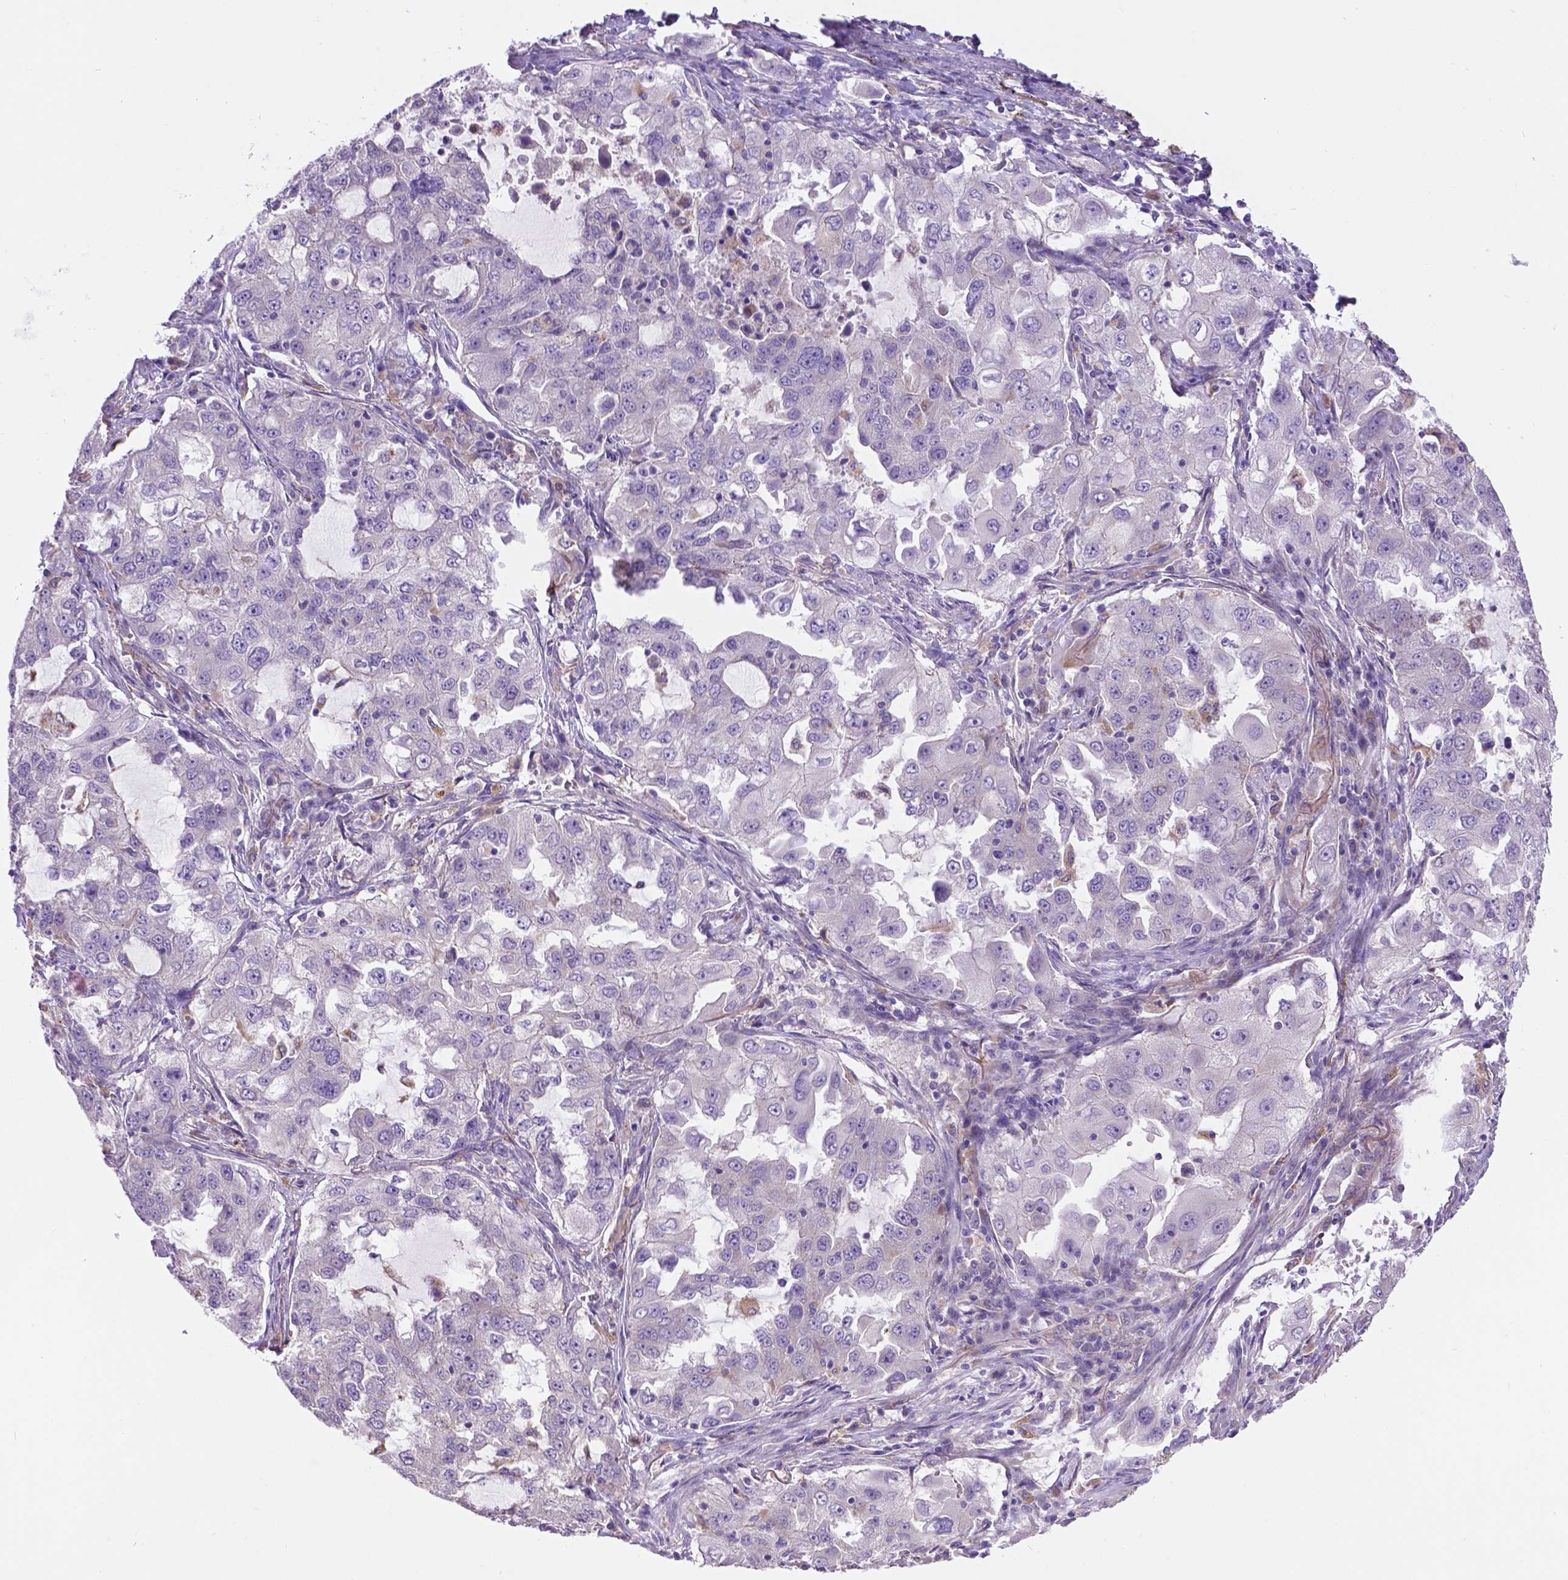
{"staining": {"intensity": "negative", "quantity": "none", "location": "none"}, "tissue": "lung cancer", "cell_type": "Tumor cells", "image_type": "cancer", "snomed": [{"axis": "morphology", "description": "Adenocarcinoma, NOS"}, {"axis": "topography", "description": "Lung"}], "caption": "IHC histopathology image of neoplastic tissue: adenocarcinoma (lung) stained with DAB (3,3'-diaminobenzidine) demonstrates no significant protein staining in tumor cells.", "gene": "CDH7", "patient": {"sex": "female", "age": 61}}